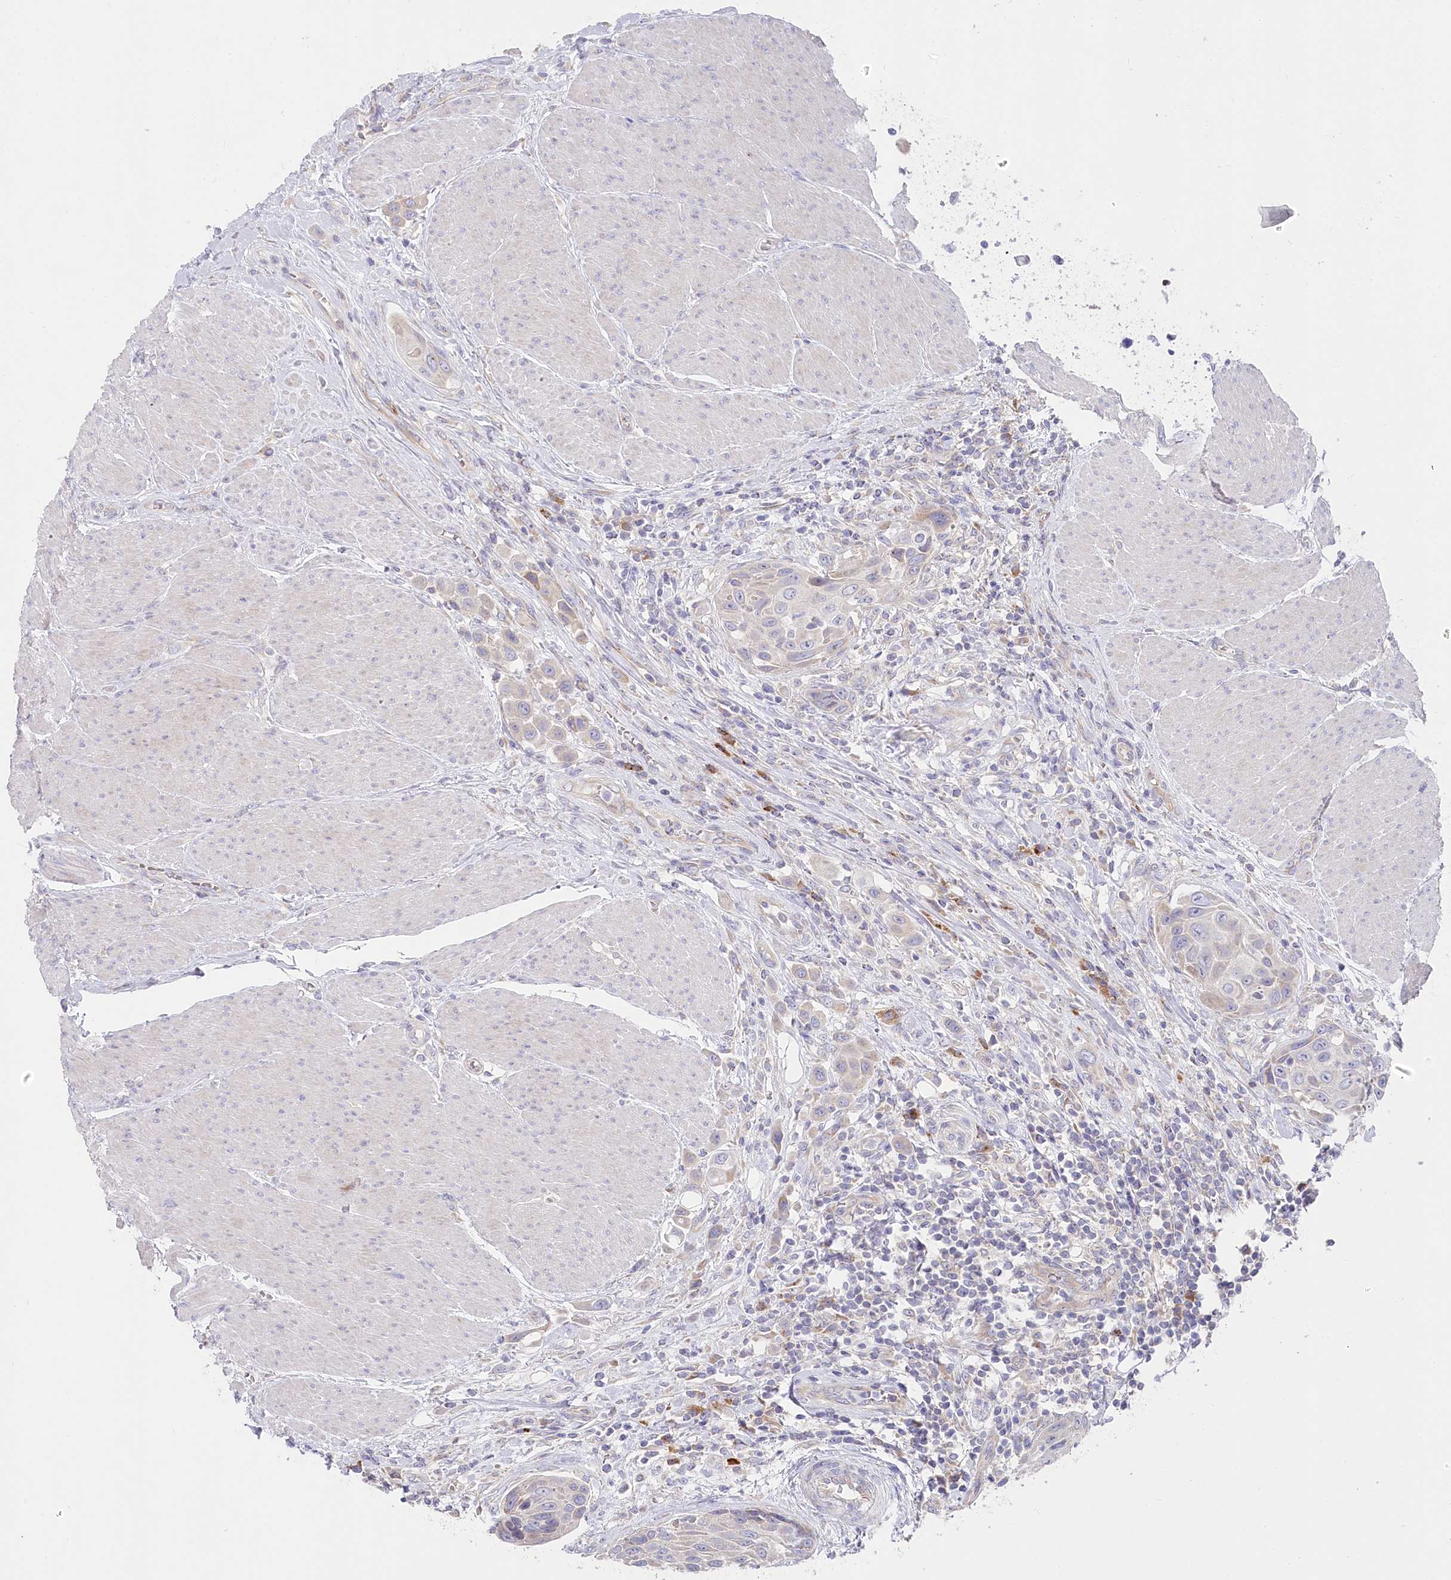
{"staining": {"intensity": "negative", "quantity": "none", "location": "none"}, "tissue": "urothelial cancer", "cell_type": "Tumor cells", "image_type": "cancer", "snomed": [{"axis": "morphology", "description": "Urothelial carcinoma, High grade"}, {"axis": "topography", "description": "Urinary bladder"}], "caption": "Immunohistochemistry of urothelial cancer reveals no expression in tumor cells.", "gene": "POGLUT1", "patient": {"sex": "male", "age": 50}}